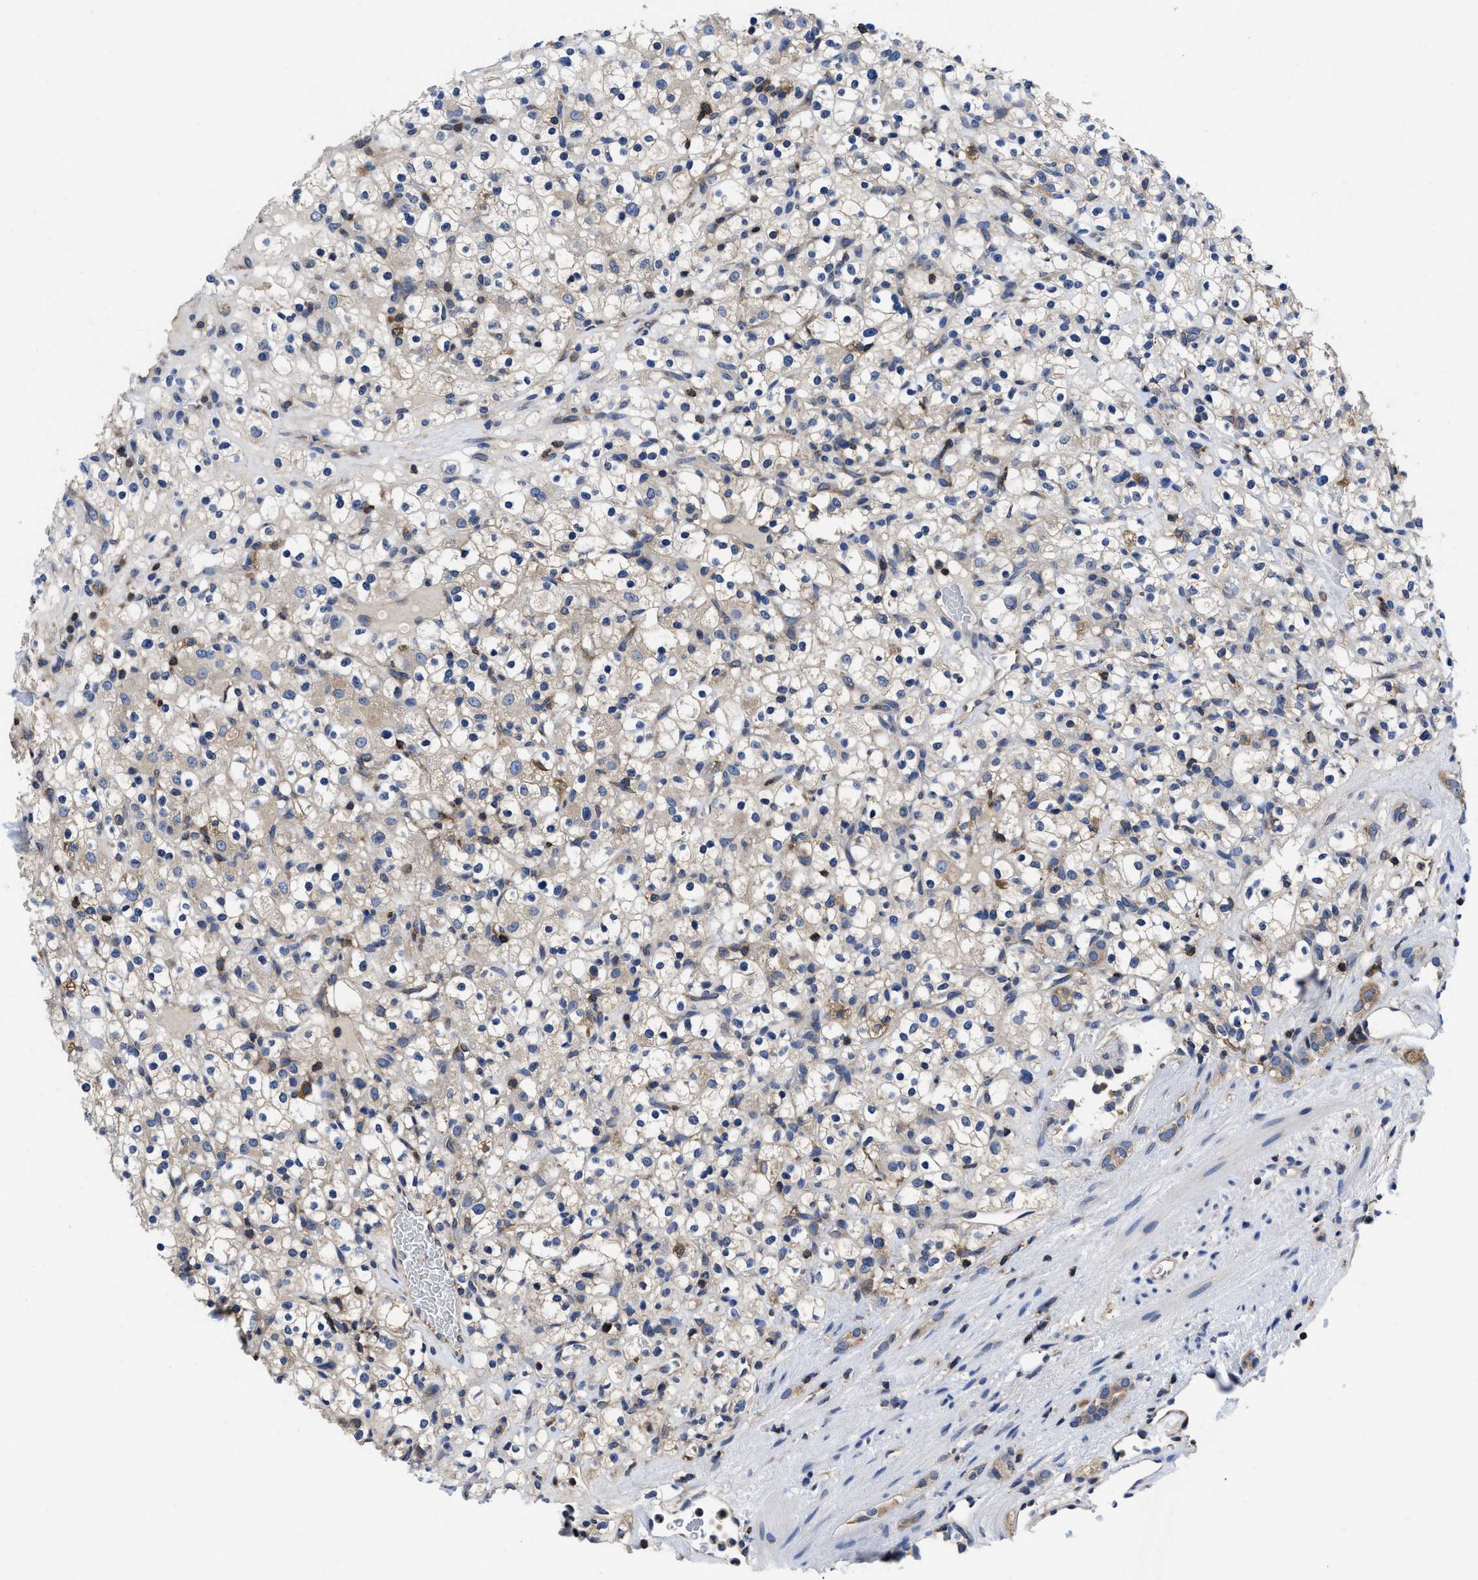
{"staining": {"intensity": "weak", "quantity": "<25%", "location": "cytoplasmic/membranous"}, "tissue": "renal cancer", "cell_type": "Tumor cells", "image_type": "cancer", "snomed": [{"axis": "morphology", "description": "Normal tissue, NOS"}, {"axis": "morphology", "description": "Adenocarcinoma, NOS"}, {"axis": "topography", "description": "Kidney"}], "caption": "The image reveals no staining of tumor cells in renal cancer.", "gene": "YARS1", "patient": {"sex": "female", "age": 72}}